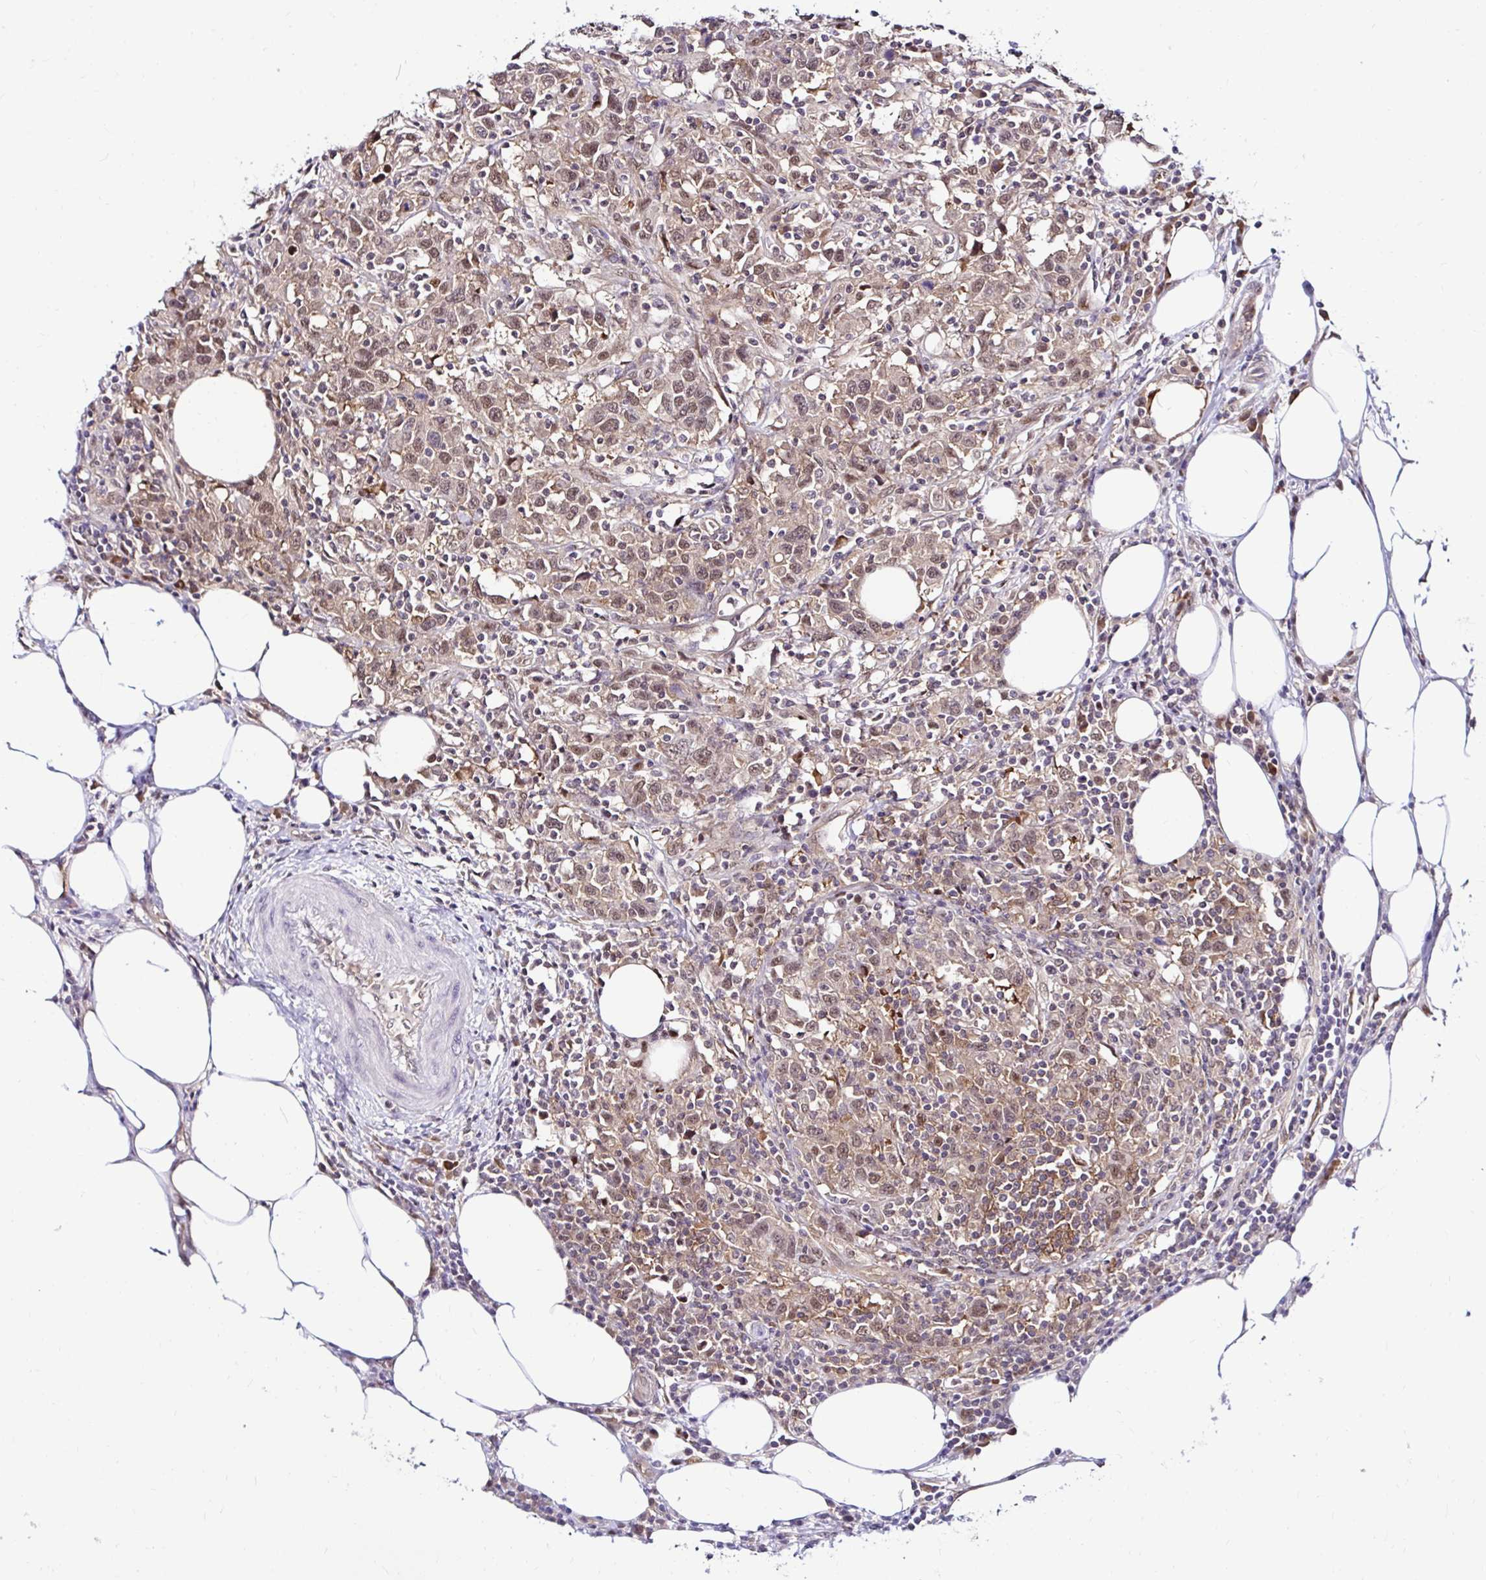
{"staining": {"intensity": "moderate", "quantity": "25%-75%", "location": "nuclear"}, "tissue": "urothelial cancer", "cell_type": "Tumor cells", "image_type": "cancer", "snomed": [{"axis": "morphology", "description": "Urothelial carcinoma, High grade"}, {"axis": "topography", "description": "Urinary bladder"}], "caption": "A high-resolution photomicrograph shows immunohistochemistry (IHC) staining of high-grade urothelial carcinoma, which exhibits moderate nuclear staining in approximately 25%-75% of tumor cells.", "gene": "PSMD3", "patient": {"sex": "male", "age": 61}}